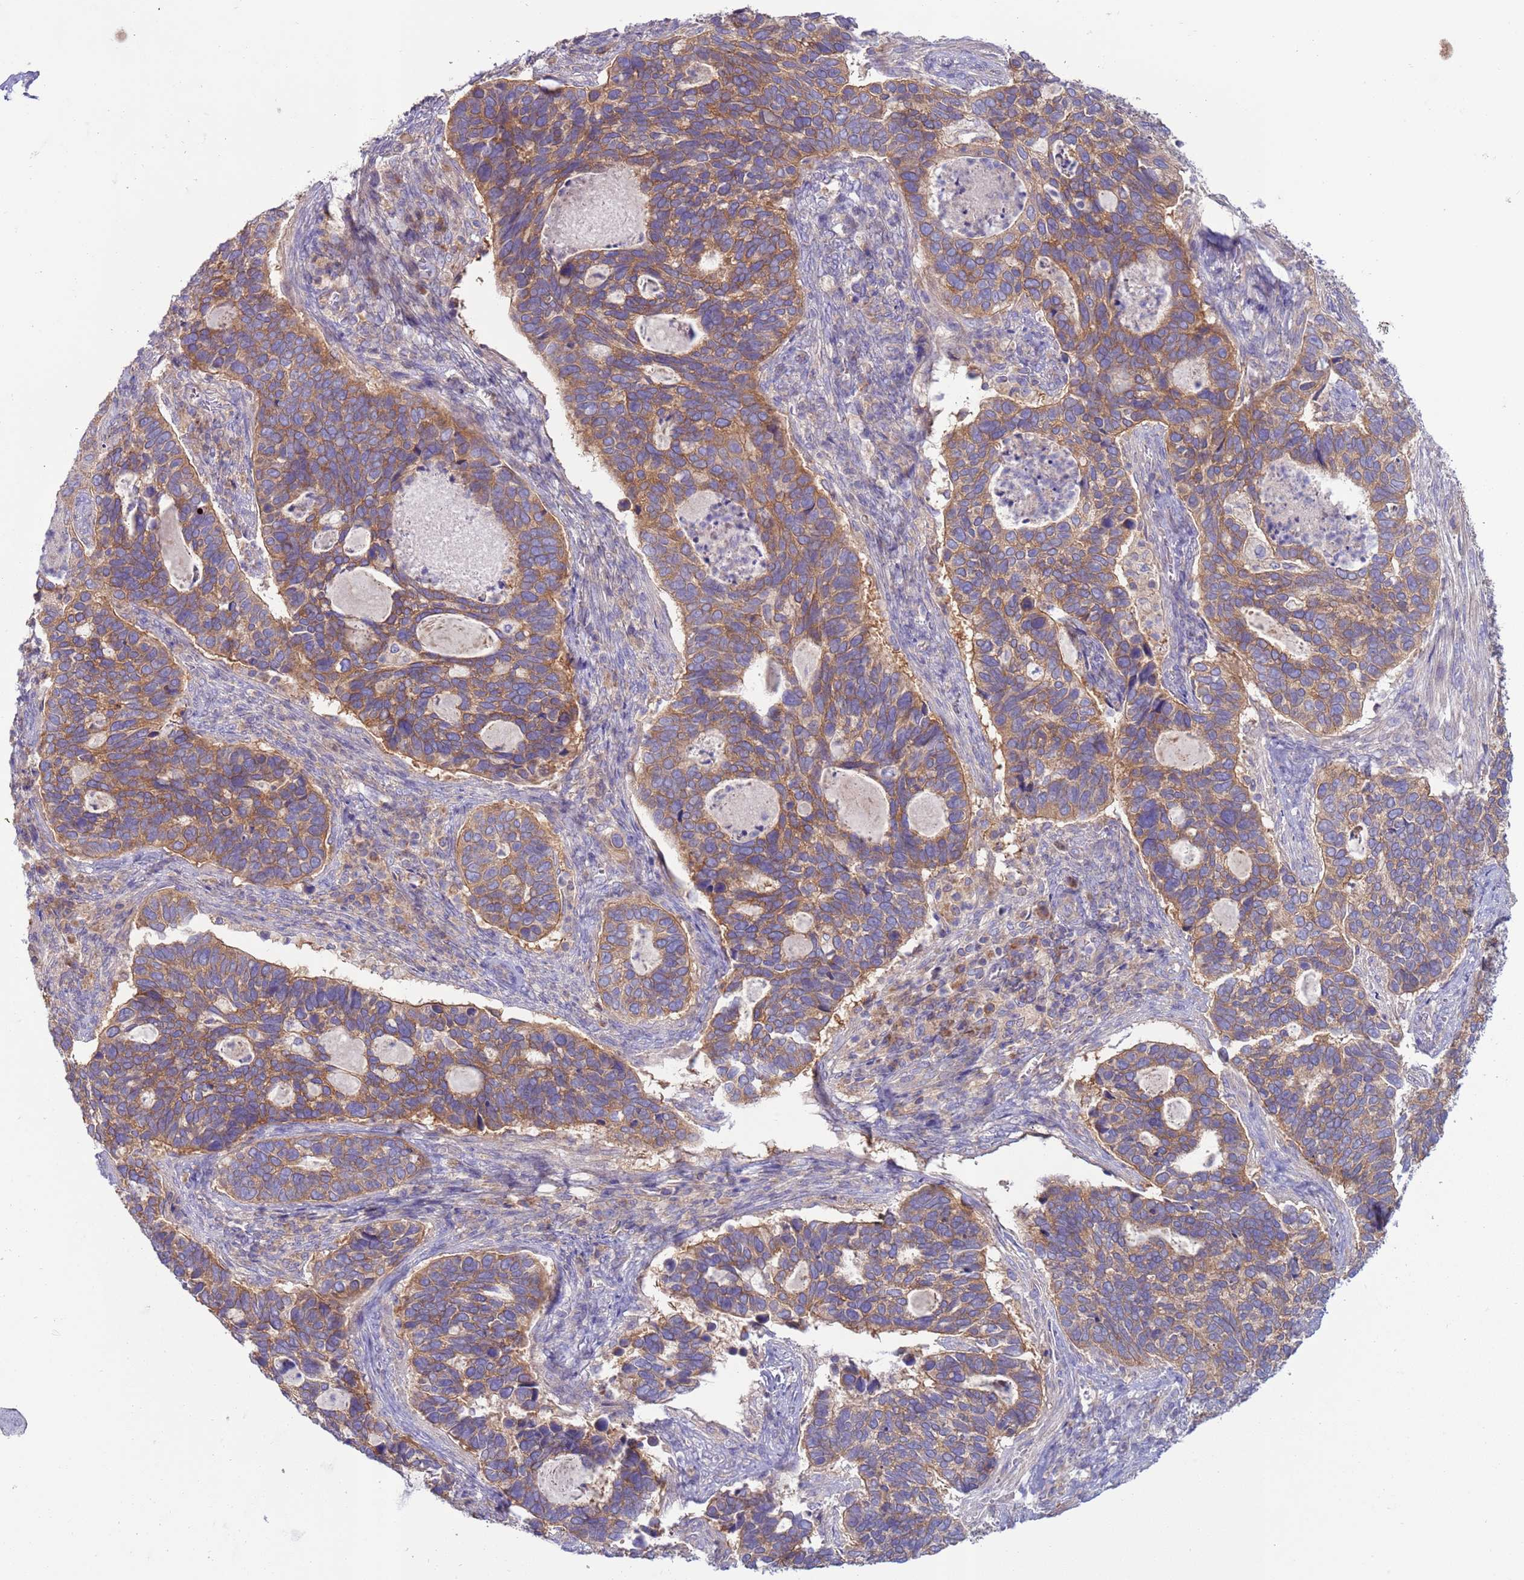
{"staining": {"intensity": "moderate", "quantity": ">75%", "location": "cytoplasmic/membranous"}, "tissue": "cervical cancer", "cell_type": "Tumor cells", "image_type": "cancer", "snomed": [{"axis": "morphology", "description": "Squamous cell carcinoma, NOS"}, {"axis": "topography", "description": "Cervix"}], "caption": "This is an image of immunohistochemistry (IHC) staining of squamous cell carcinoma (cervical), which shows moderate expression in the cytoplasmic/membranous of tumor cells.", "gene": "UQCRQ", "patient": {"sex": "female", "age": 38}}